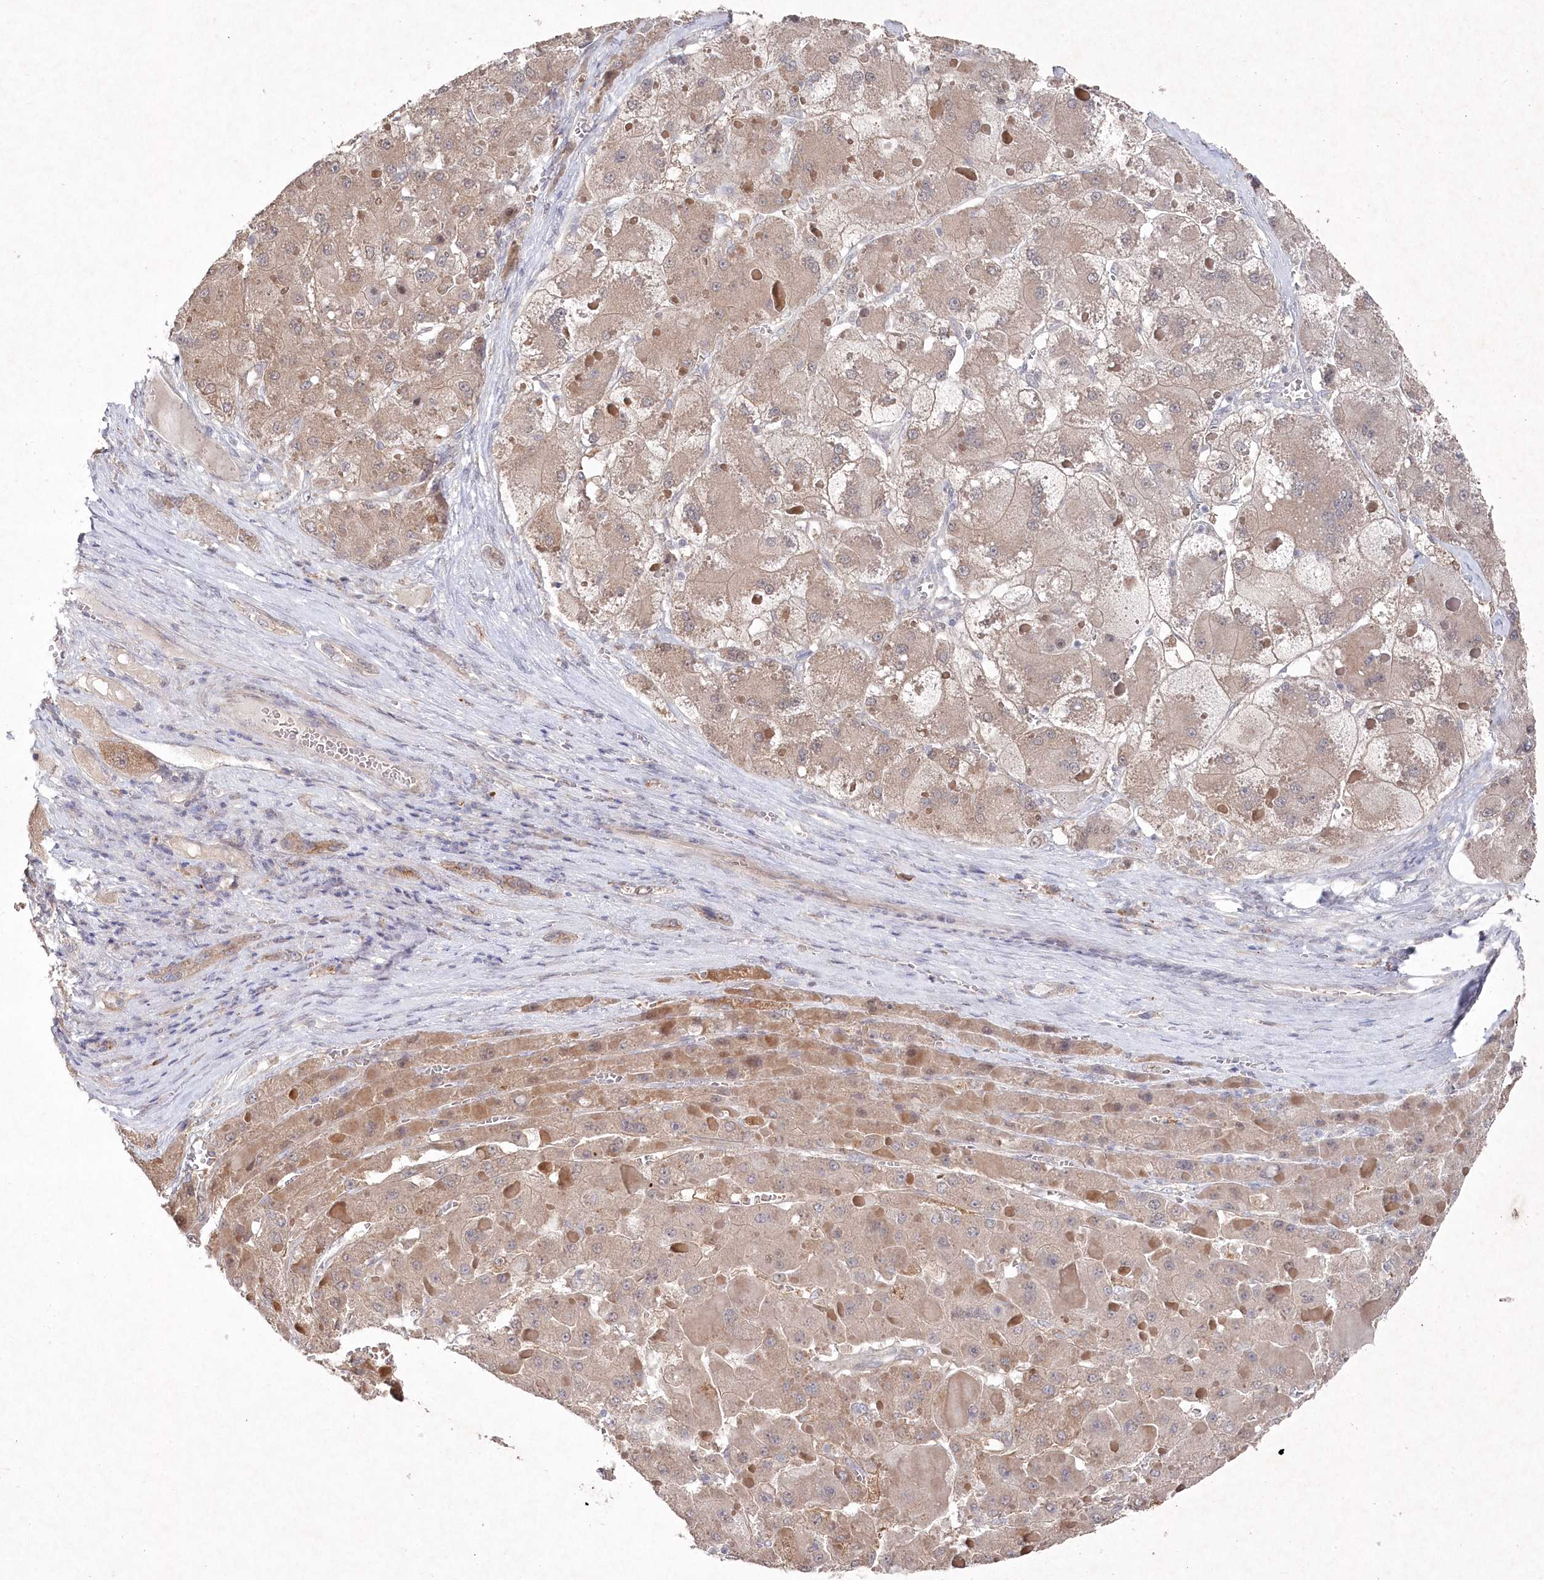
{"staining": {"intensity": "weak", "quantity": "25%-75%", "location": "cytoplasmic/membranous"}, "tissue": "liver cancer", "cell_type": "Tumor cells", "image_type": "cancer", "snomed": [{"axis": "morphology", "description": "Carcinoma, Hepatocellular, NOS"}, {"axis": "topography", "description": "Liver"}], "caption": "Immunohistochemistry (DAB (3,3'-diaminobenzidine)) staining of human liver hepatocellular carcinoma shows weak cytoplasmic/membranous protein expression in approximately 25%-75% of tumor cells. The staining was performed using DAB, with brown indicating positive protein expression. Nuclei are stained blue with hematoxylin.", "gene": "TGFBRAP1", "patient": {"sex": "female", "age": 73}}